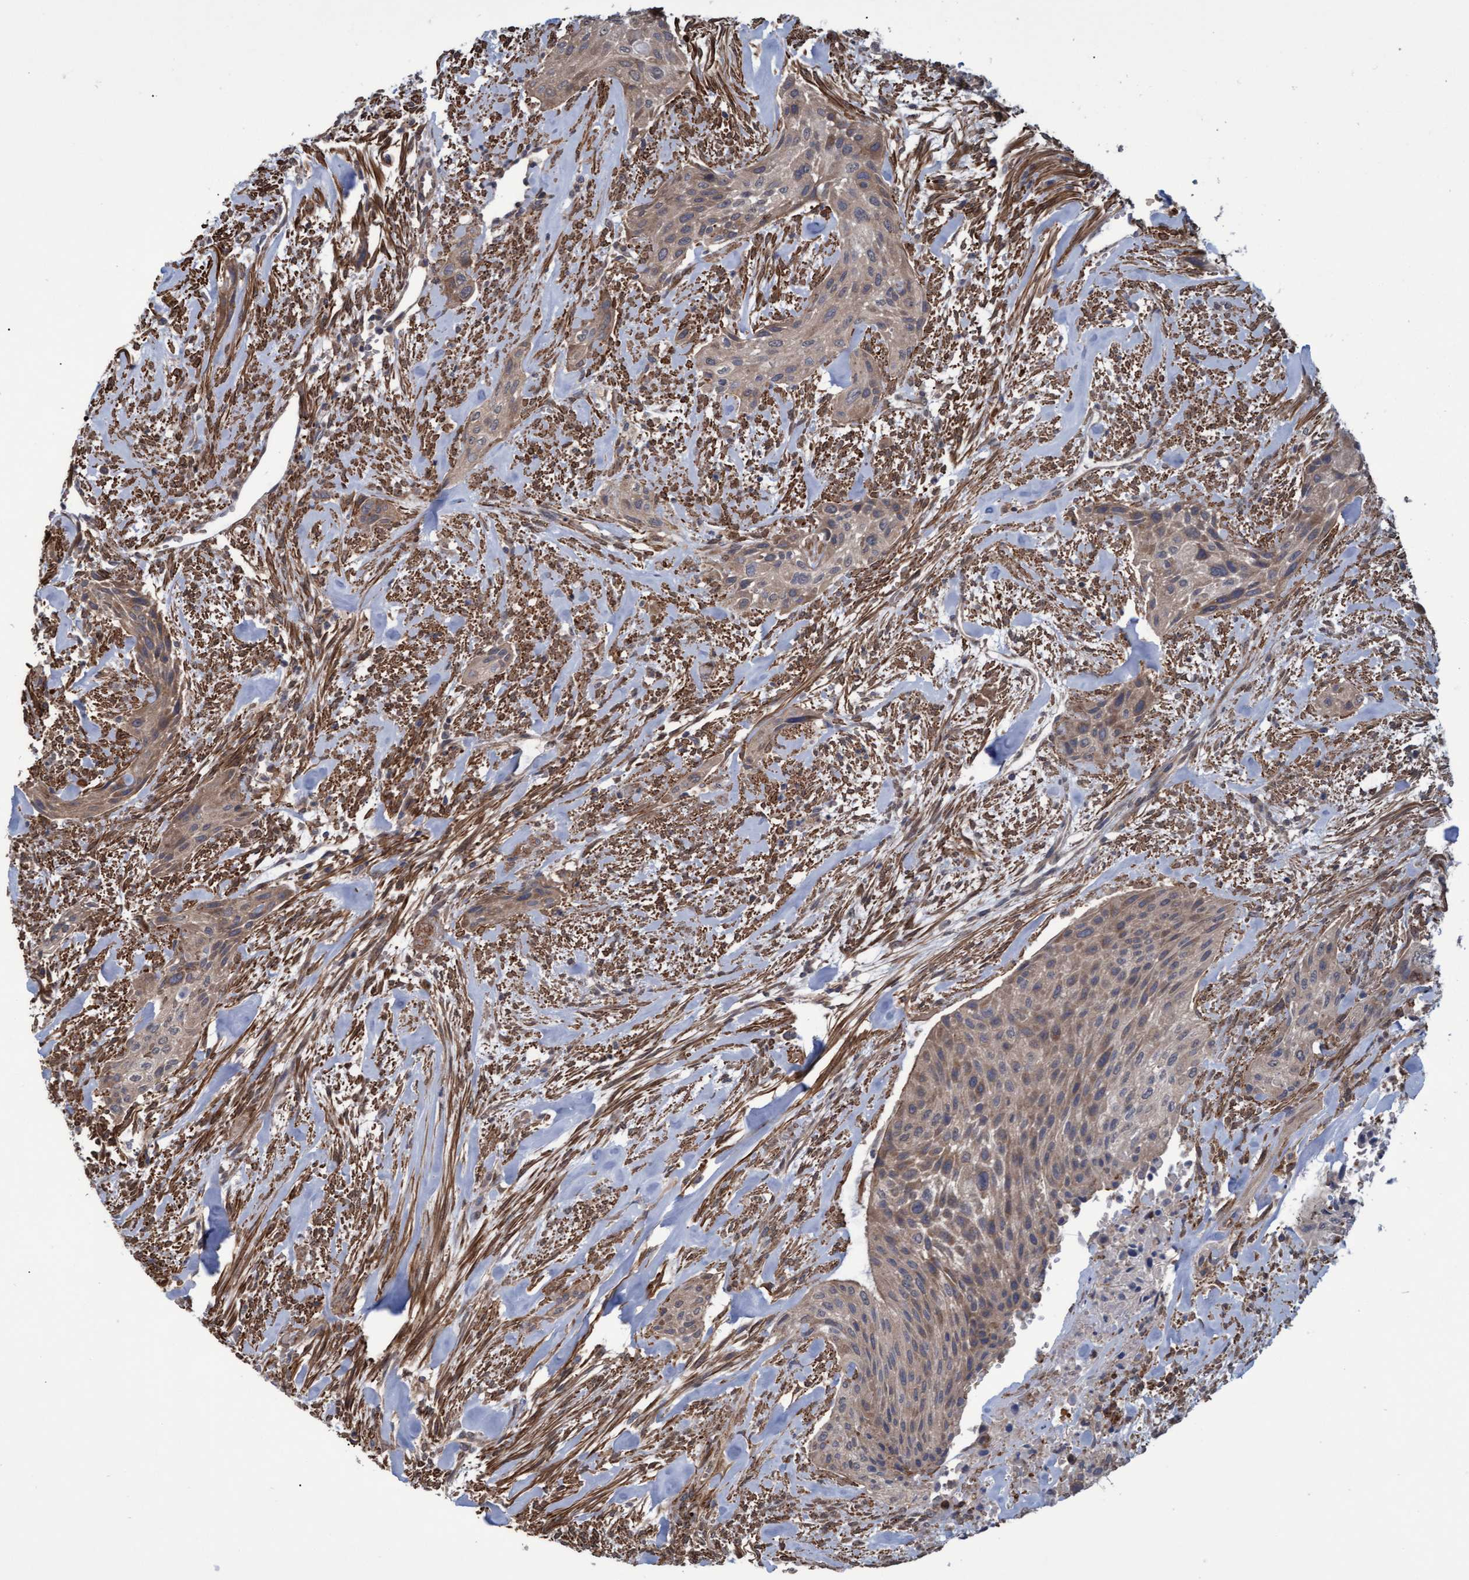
{"staining": {"intensity": "weak", "quantity": ">75%", "location": "cytoplasmic/membranous"}, "tissue": "urothelial cancer", "cell_type": "Tumor cells", "image_type": "cancer", "snomed": [{"axis": "morphology", "description": "Urothelial carcinoma, Low grade"}, {"axis": "morphology", "description": "Urothelial carcinoma, High grade"}, {"axis": "topography", "description": "Urinary bladder"}], "caption": "Weak cytoplasmic/membranous expression for a protein is appreciated in approximately >75% of tumor cells of urothelial carcinoma (low-grade) using immunohistochemistry (IHC).", "gene": "NAA15", "patient": {"sex": "male", "age": 35}}